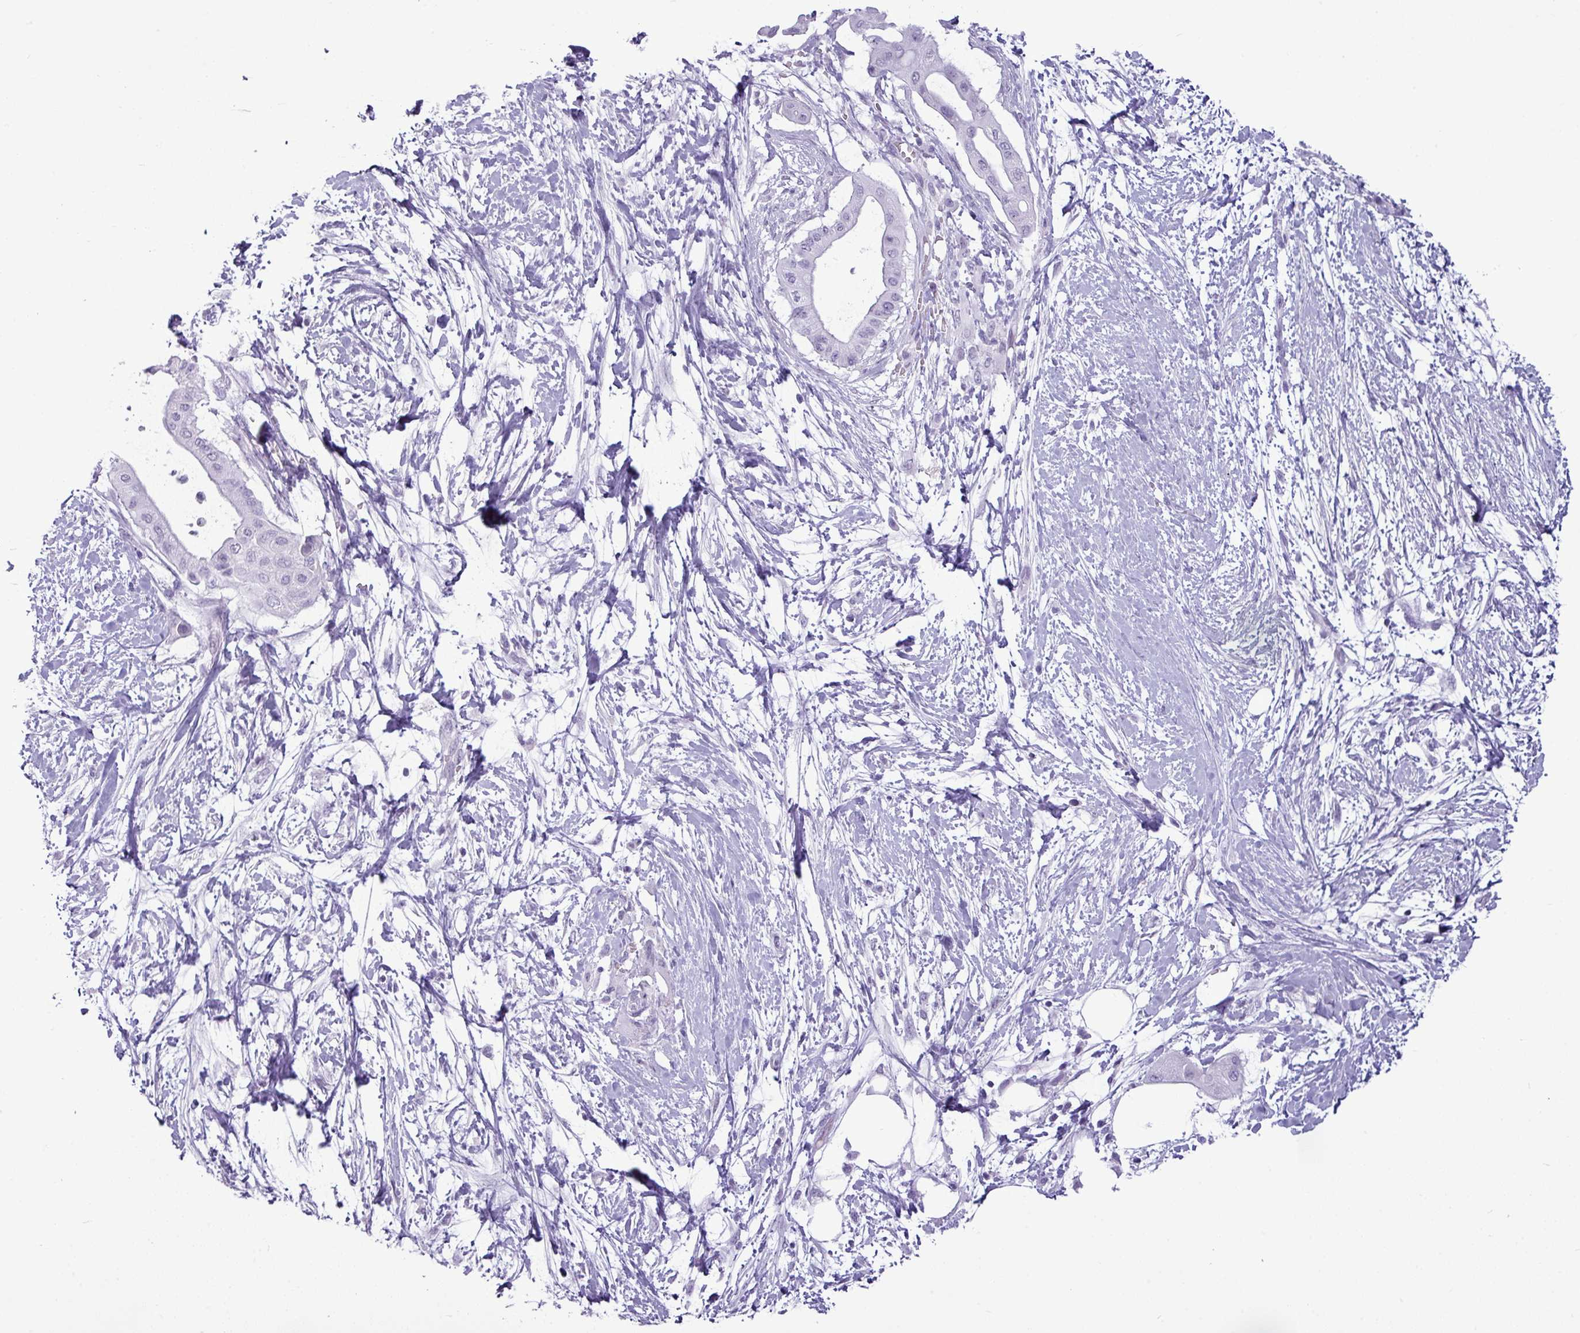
{"staining": {"intensity": "negative", "quantity": "none", "location": "none"}, "tissue": "pancreatic cancer", "cell_type": "Tumor cells", "image_type": "cancer", "snomed": [{"axis": "morphology", "description": "Adenocarcinoma, NOS"}, {"axis": "topography", "description": "Pancreas"}], "caption": "High magnification brightfield microscopy of pancreatic cancer (adenocarcinoma) stained with DAB (brown) and counterstained with hematoxylin (blue): tumor cells show no significant positivity.", "gene": "AMY2A", "patient": {"sex": "male", "age": 68}}